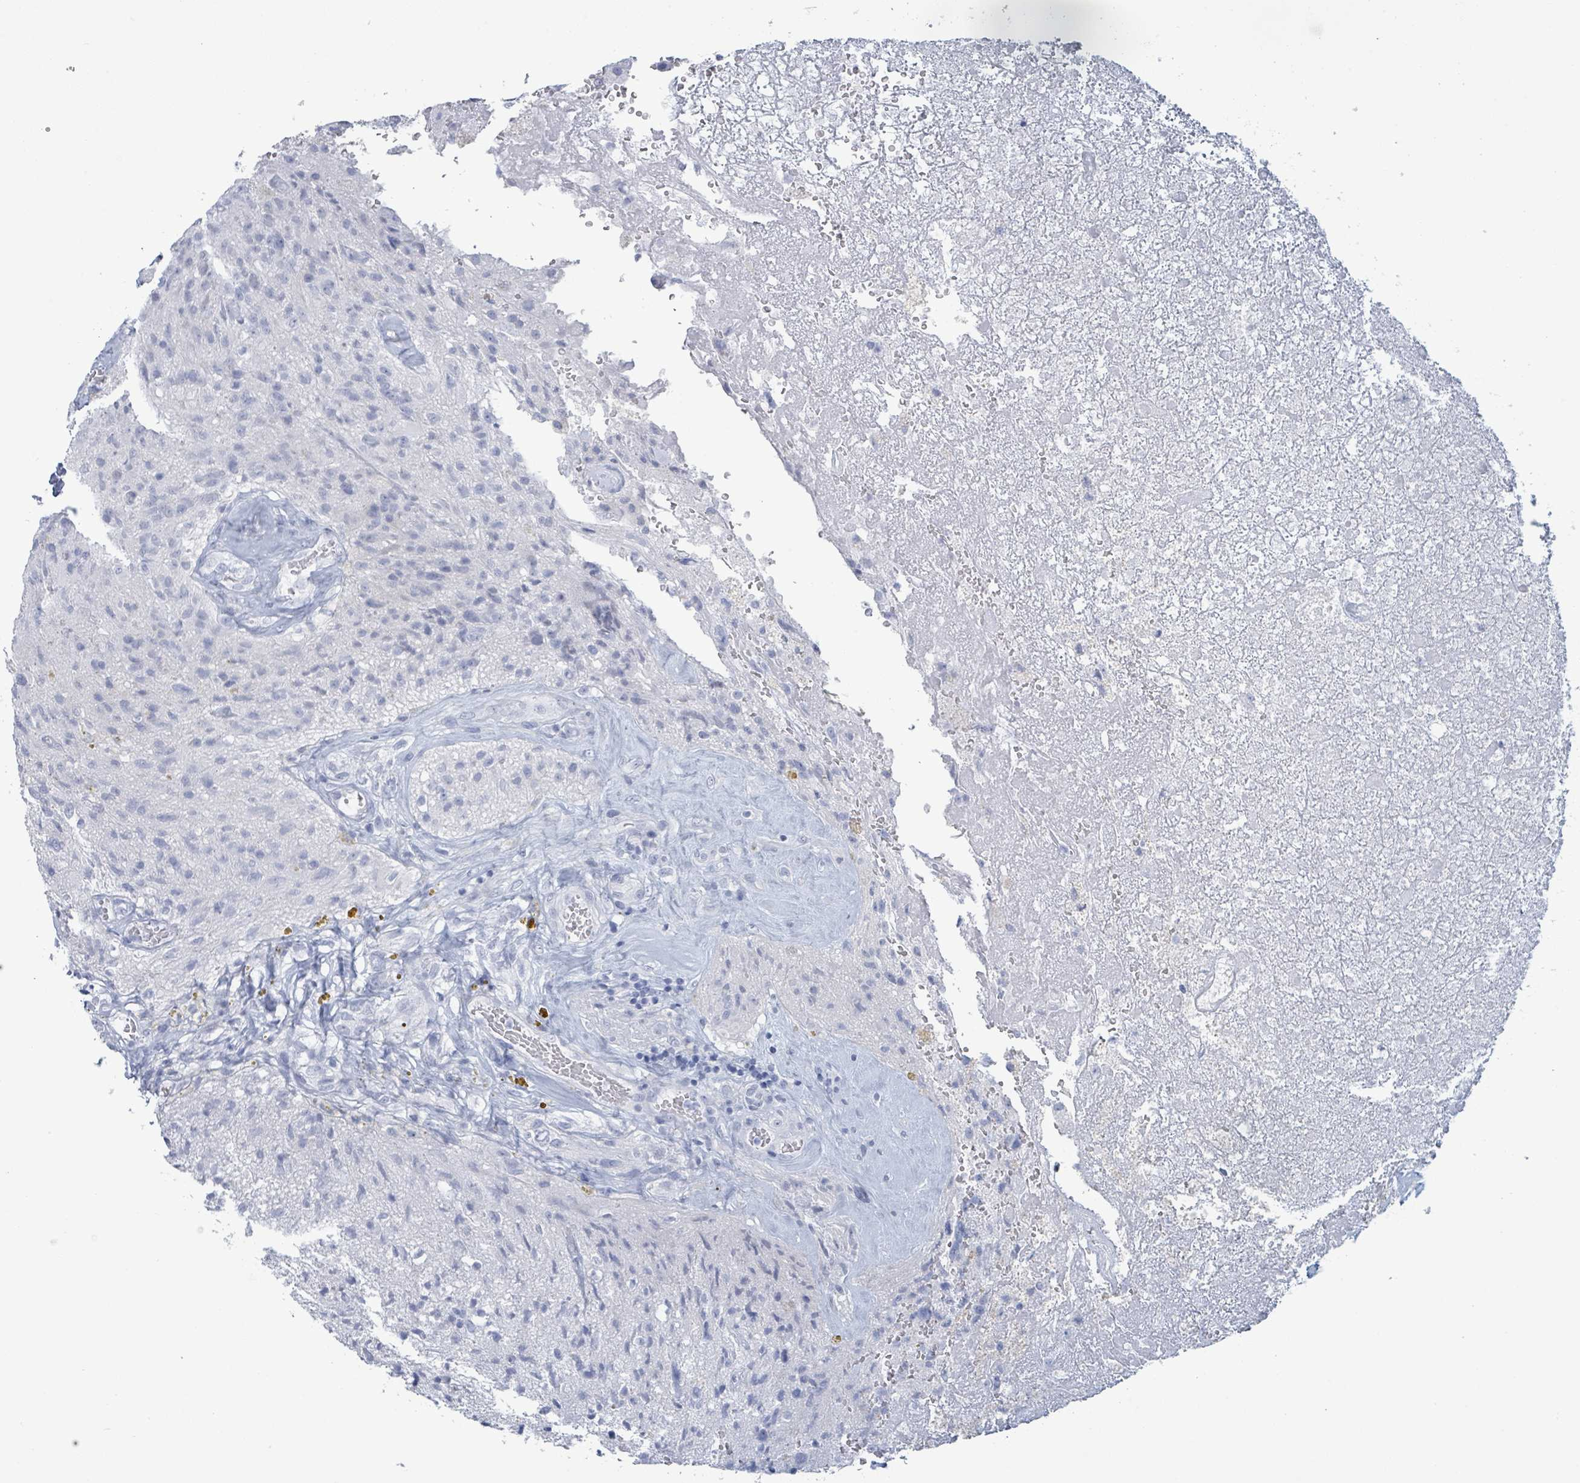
{"staining": {"intensity": "negative", "quantity": "none", "location": "none"}, "tissue": "glioma", "cell_type": "Tumor cells", "image_type": "cancer", "snomed": [{"axis": "morphology", "description": "Glioma, malignant, High grade"}, {"axis": "topography", "description": "Brain"}], "caption": "Immunohistochemistry of human malignant glioma (high-grade) exhibits no staining in tumor cells.", "gene": "KRT8", "patient": {"sex": "male", "age": 69}}